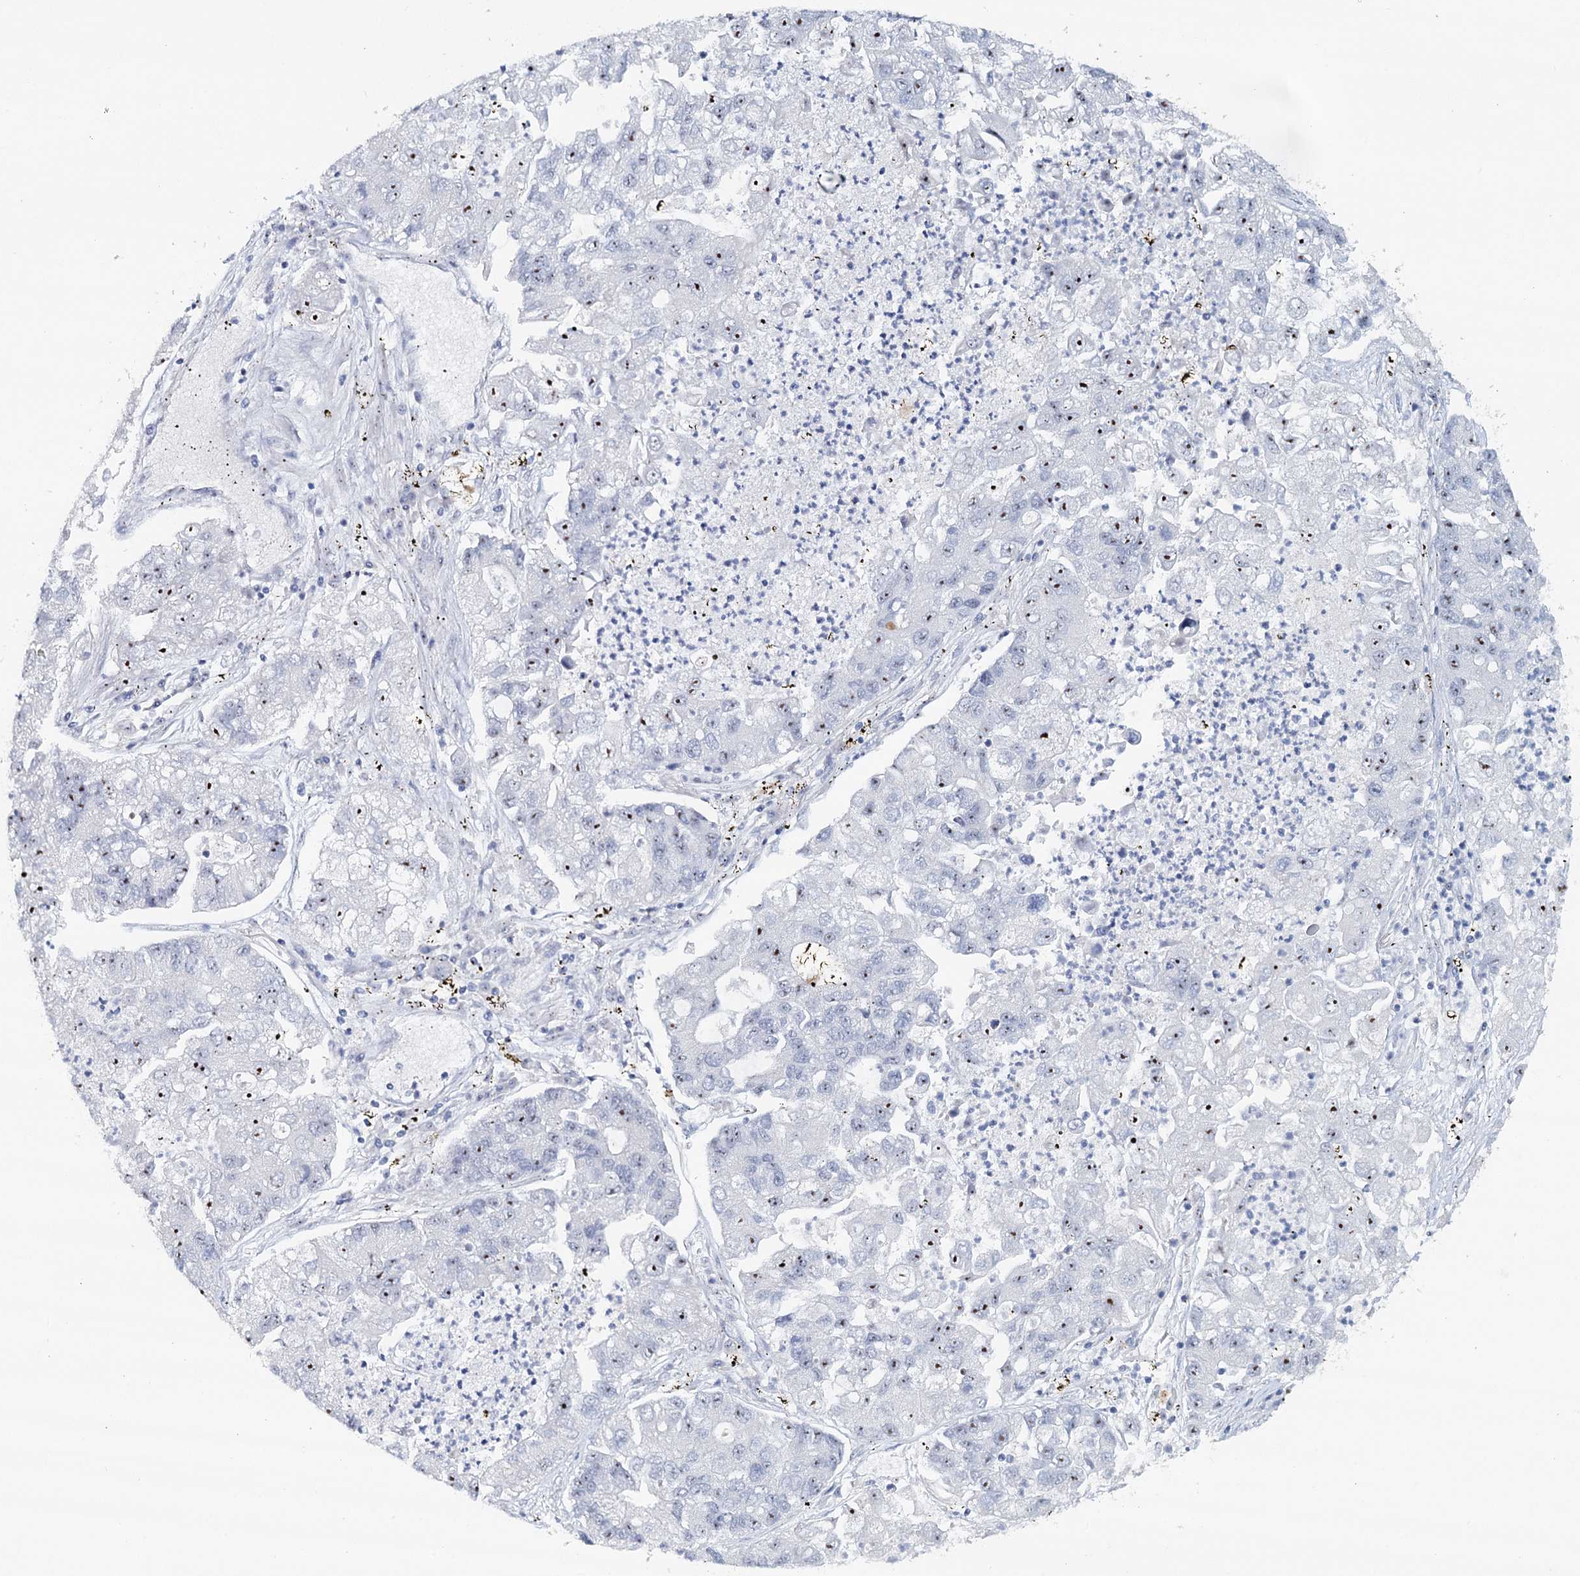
{"staining": {"intensity": "weak", "quantity": "<25%", "location": "nuclear"}, "tissue": "lung cancer", "cell_type": "Tumor cells", "image_type": "cancer", "snomed": [{"axis": "morphology", "description": "Adenocarcinoma, NOS"}, {"axis": "topography", "description": "Lung"}], "caption": "The image shows no significant positivity in tumor cells of lung cancer. (DAB (3,3'-diaminobenzidine) immunohistochemistry with hematoxylin counter stain).", "gene": "RBM43", "patient": {"sex": "female", "age": 51}}